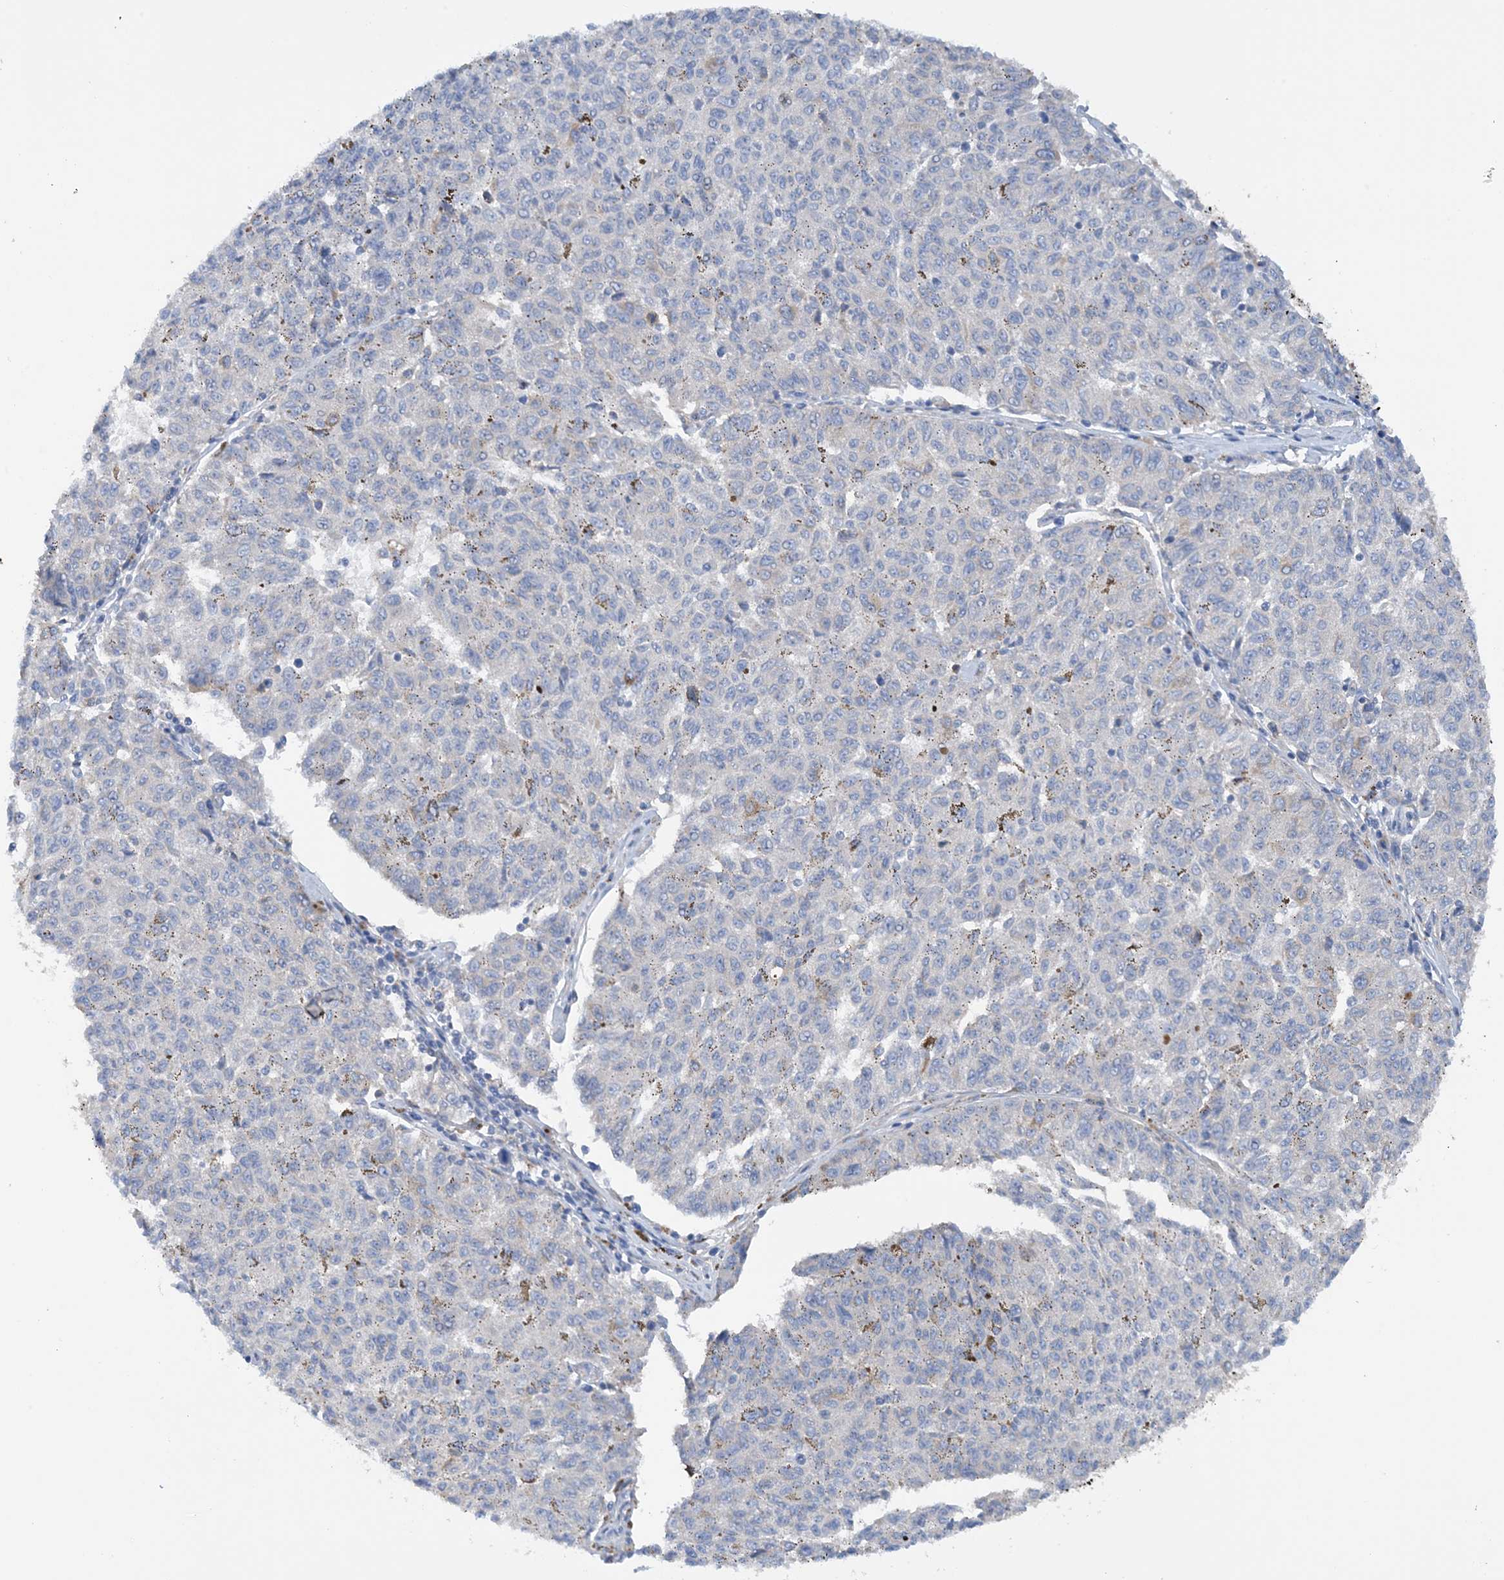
{"staining": {"intensity": "negative", "quantity": "none", "location": "none"}, "tissue": "melanoma", "cell_type": "Tumor cells", "image_type": "cancer", "snomed": [{"axis": "morphology", "description": "Malignant melanoma, NOS"}, {"axis": "topography", "description": "Skin"}], "caption": "A high-resolution micrograph shows immunohistochemistry (IHC) staining of malignant melanoma, which reveals no significant staining in tumor cells.", "gene": "SLC5A11", "patient": {"sex": "female", "age": 72}}